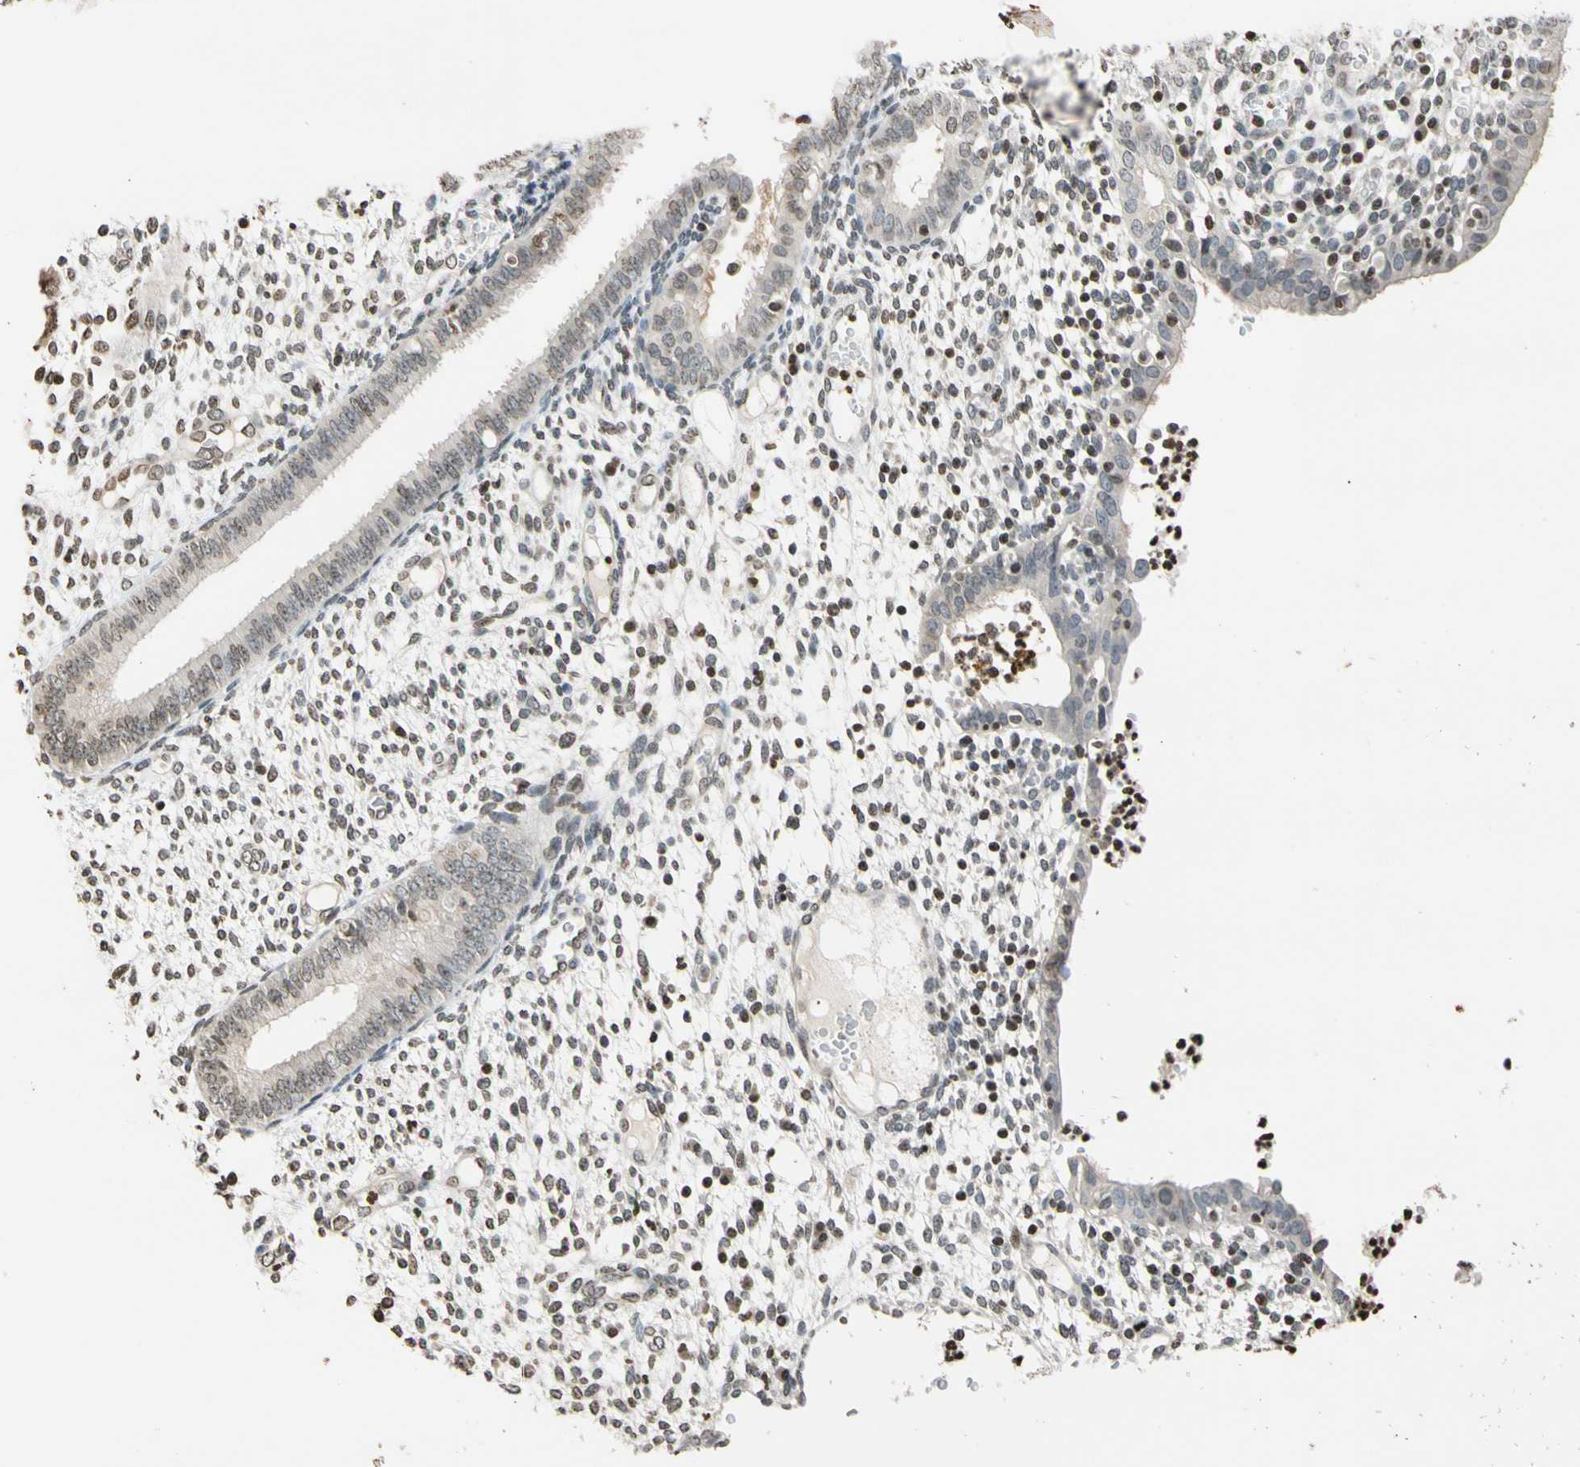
{"staining": {"intensity": "weak", "quantity": "25%-75%", "location": "nuclear"}, "tissue": "endometrium", "cell_type": "Cells in endometrial stroma", "image_type": "normal", "snomed": [{"axis": "morphology", "description": "Normal tissue, NOS"}, {"axis": "topography", "description": "Endometrium"}], "caption": "Immunohistochemistry (IHC) micrograph of unremarkable endometrium: endometrium stained using immunohistochemistry (IHC) exhibits low levels of weak protein expression localized specifically in the nuclear of cells in endometrial stroma, appearing as a nuclear brown color.", "gene": "GPX4", "patient": {"sex": "female", "age": 35}}